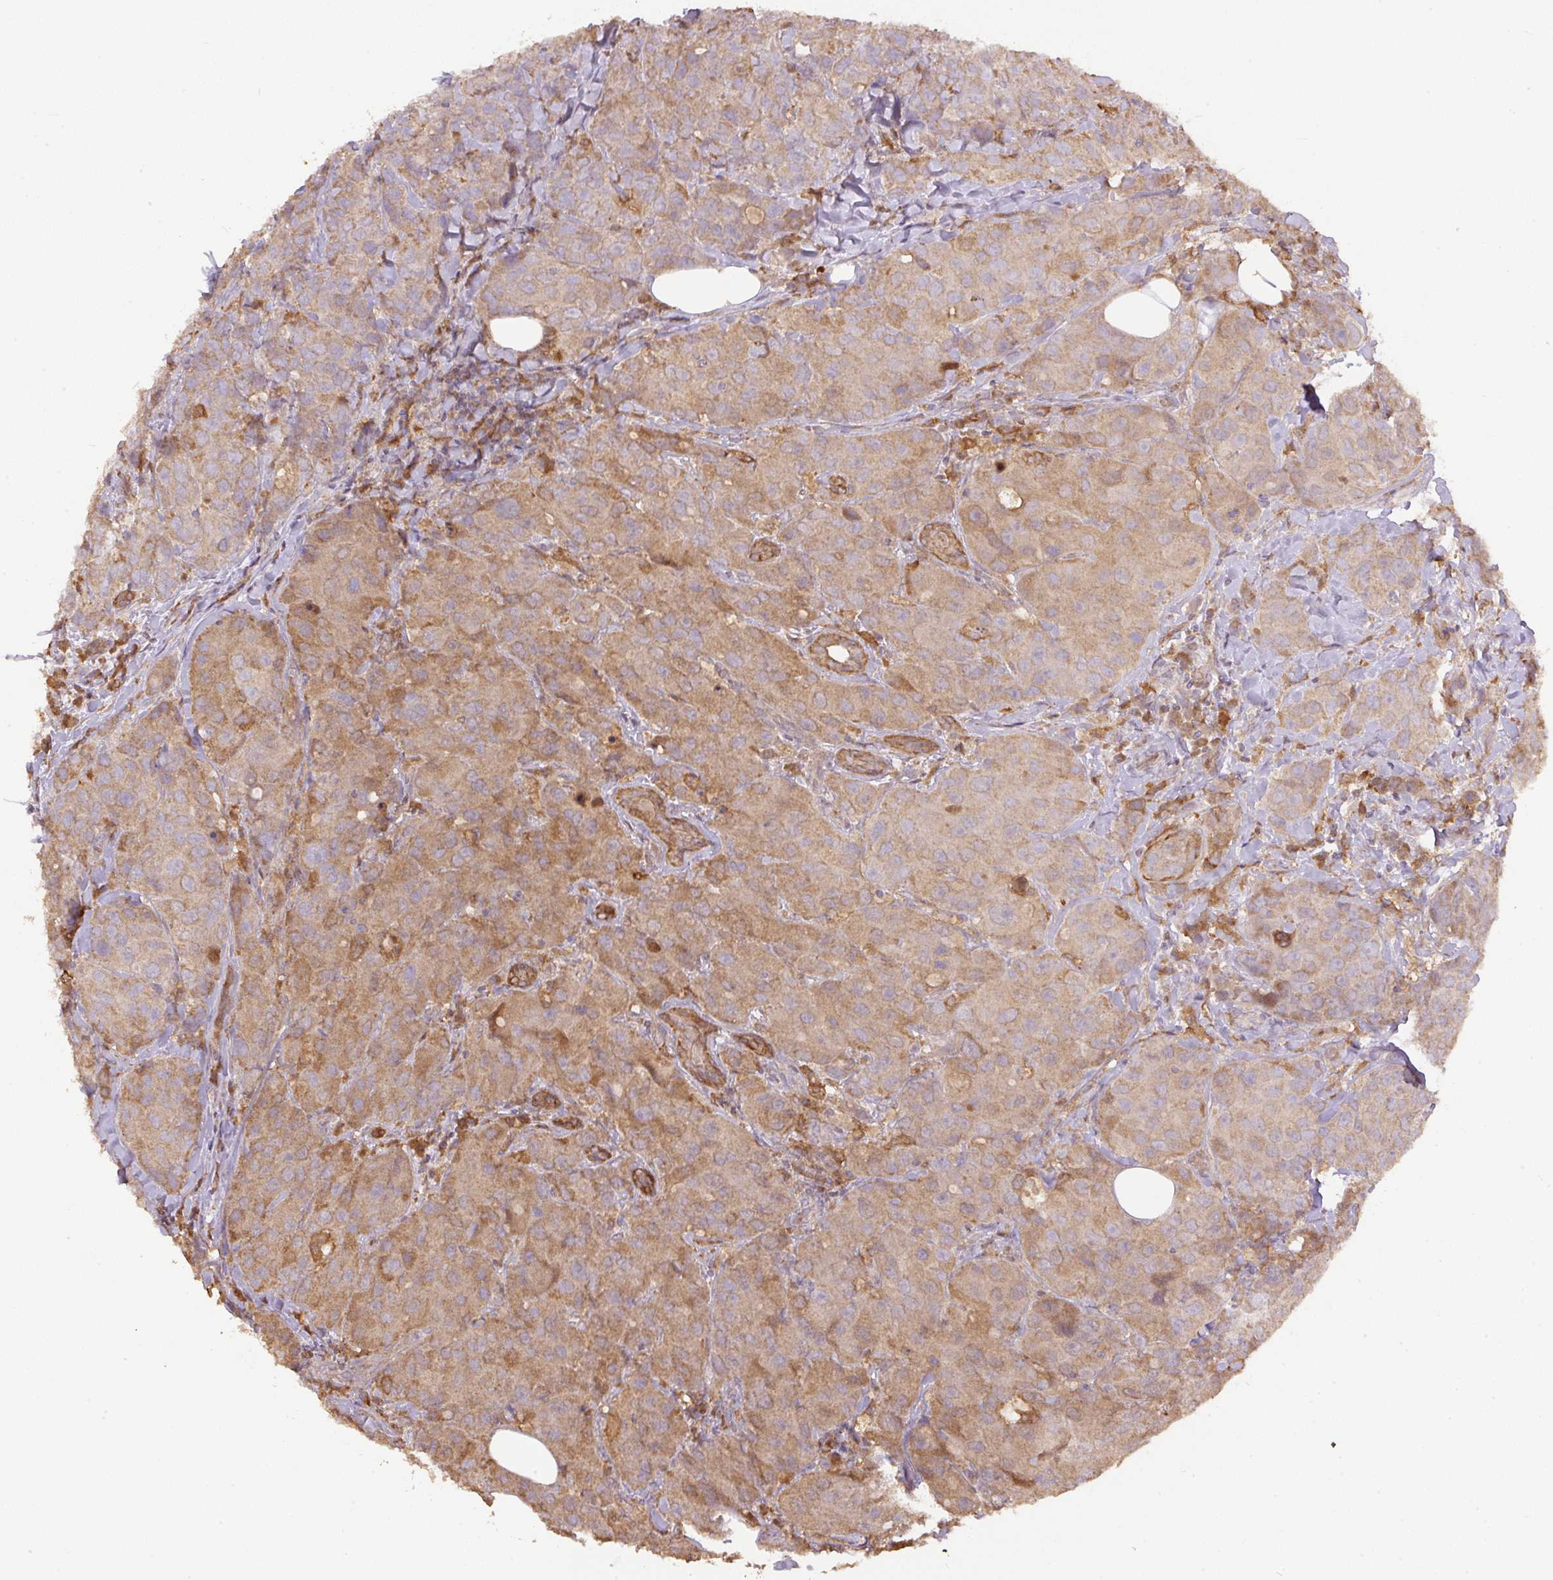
{"staining": {"intensity": "moderate", "quantity": "25%-75%", "location": "cytoplasmic/membranous"}, "tissue": "breast cancer", "cell_type": "Tumor cells", "image_type": "cancer", "snomed": [{"axis": "morphology", "description": "Duct carcinoma"}, {"axis": "topography", "description": "Breast"}], "caption": "A photomicrograph of human invasive ductal carcinoma (breast) stained for a protein displays moderate cytoplasmic/membranous brown staining in tumor cells.", "gene": "DAPK1", "patient": {"sex": "female", "age": 43}}